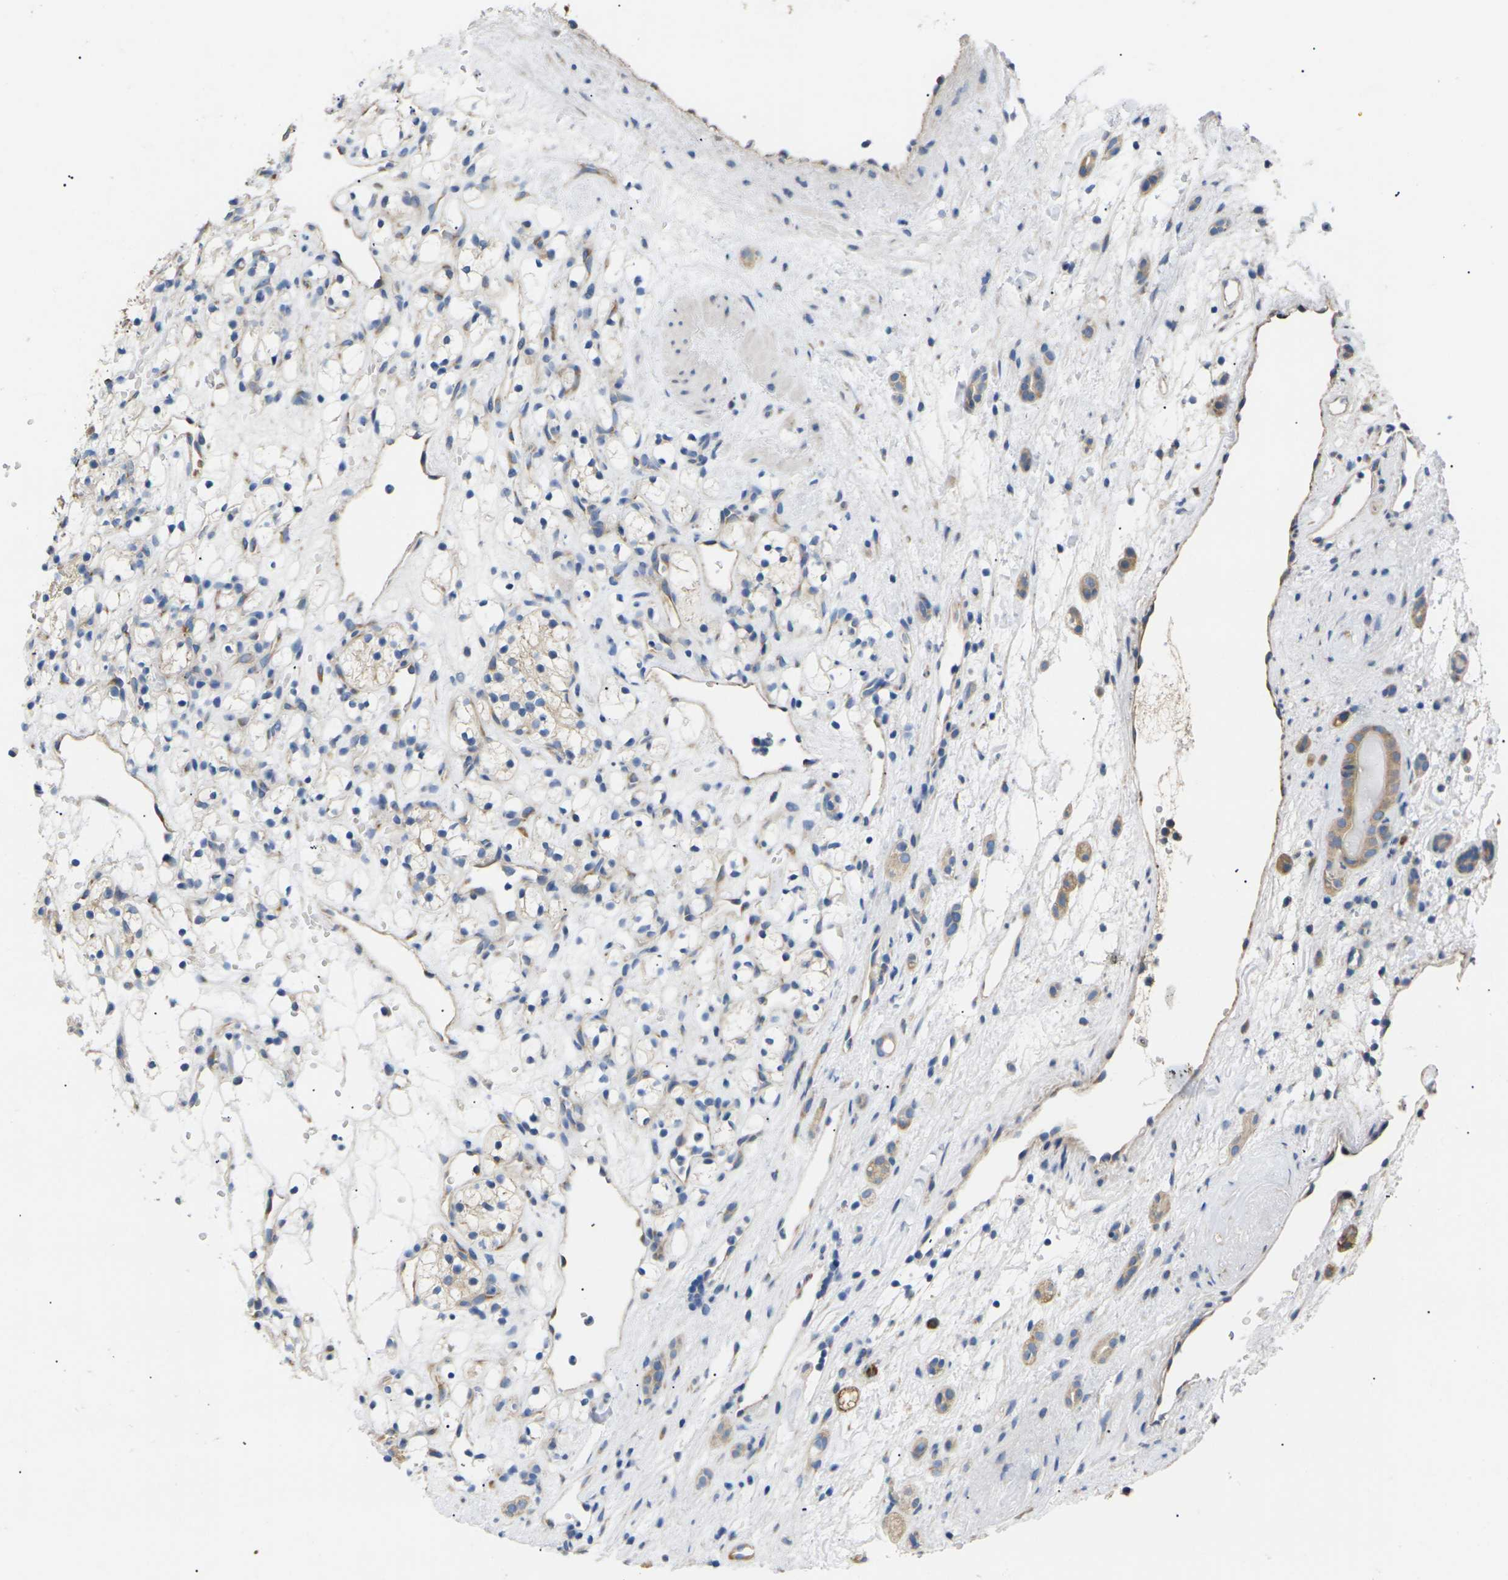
{"staining": {"intensity": "weak", "quantity": "<25%", "location": "cytoplasmic/membranous"}, "tissue": "renal cancer", "cell_type": "Tumor cells", "image_type": "cancer", "snomed": [{"axis": "morphology", "description": "Adenocarcinoma, NOS"}, {"axis": "topography", "description": "Kidney"}], "caption": "Renal cancer was stained to show a protein in brown. There is no significant positivity in tumor cells.", "gene": "KLHDC8B", "patient": {"sex": "female", "age": 60}}